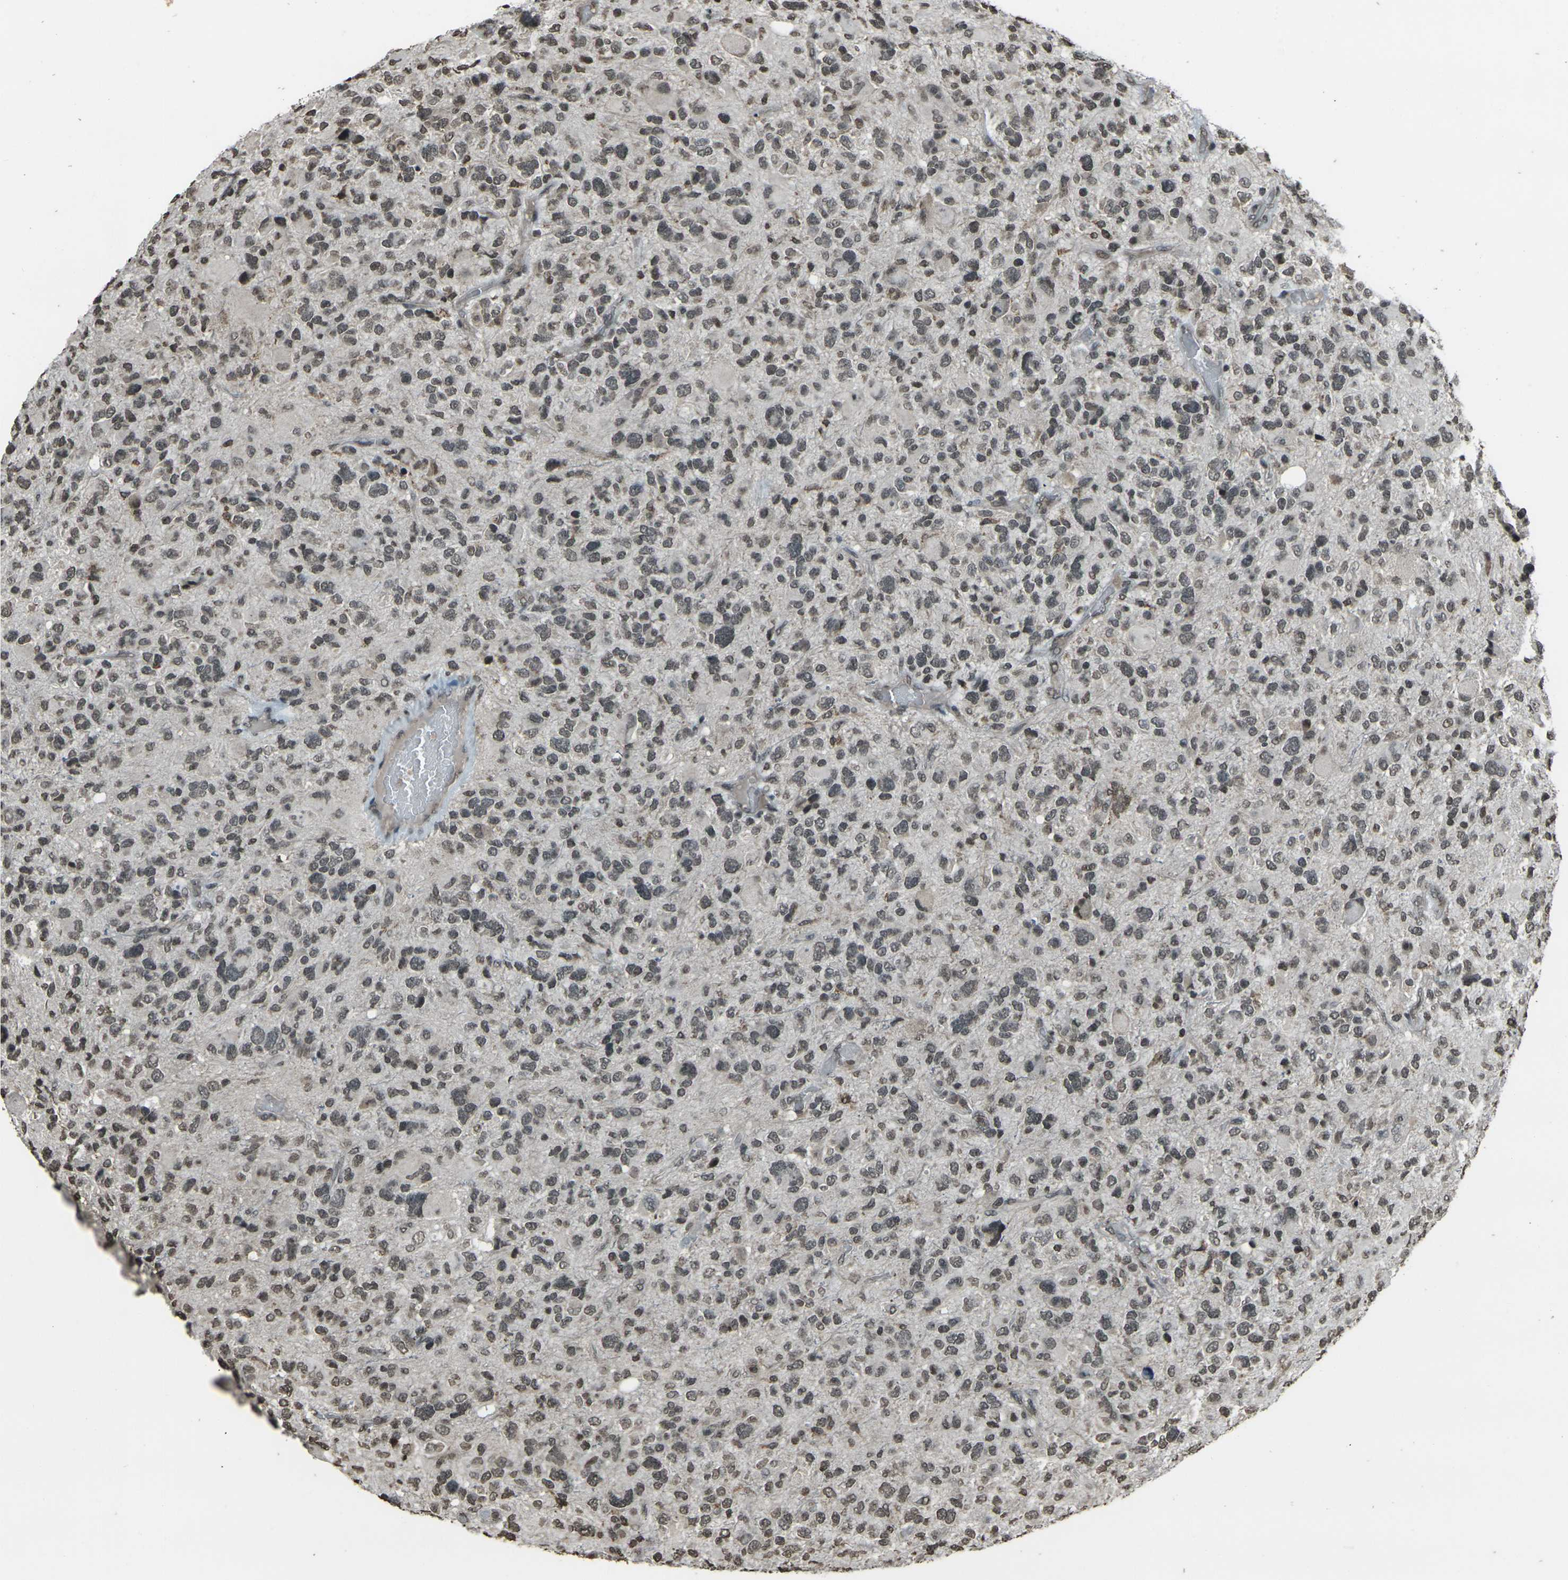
{"staining": {"intensity": "moderate", "quantity": "25%-75%", "location": "nuclear"}, "tissue": "glioma", "cell_type": "Tumor cells", "image_type": "cancer", "snomed": [{"axis": "morphology", "description": "Glioma, malignant, High grade"}, {"axis": "topography", "description": "Brain"}], "caption": "About 25%-75% of tumor cells in human glioma display moderate nuclear protein positivity as visualized by brown immunohistochemical staining.", "gene": "PRPF8", "patient": {"sex": "male", "age": 48}}